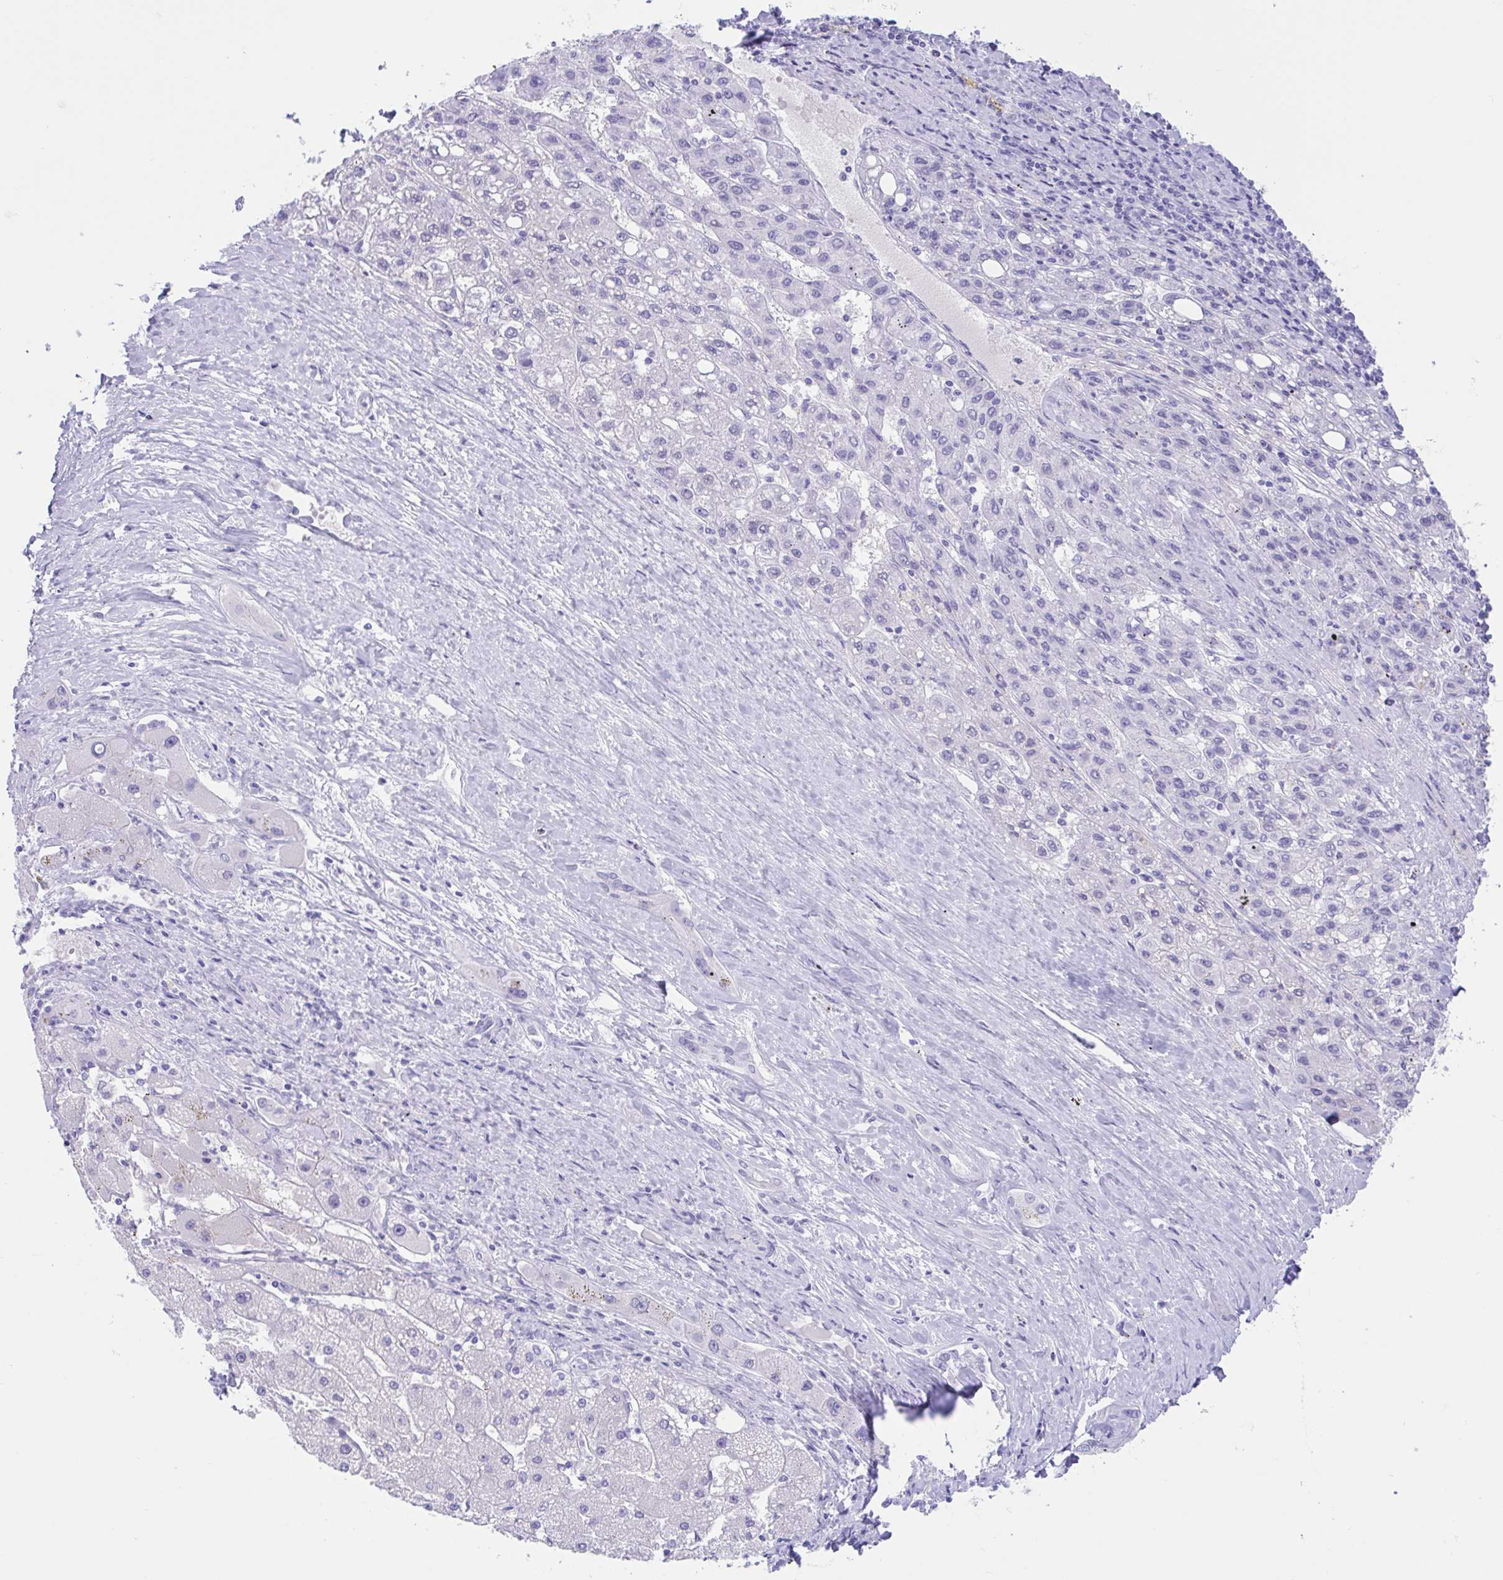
{"staining": {"intensity": "negative", "quantity": "none", "location": "none"}, "tissue": "liver cancer", "cell_type": "Tumor cells", "image_type": "cancer", "snomed": [{"axis": "morphology", "description": "Carcinoma, Hepatocellular, NOS"}, {"axis": "topography", "description": "Liver"}], "caption": "Immunohistochemistry image of neoplastic tissue: liver cancer (hepatocellular carcinoma) stained with DAB (3,3'-diaminobenzidine) exhibits no significant protein positivity in tumor cells.", "gene": "TMEM35A", "patient": {"sex": "female", "age": 82}}